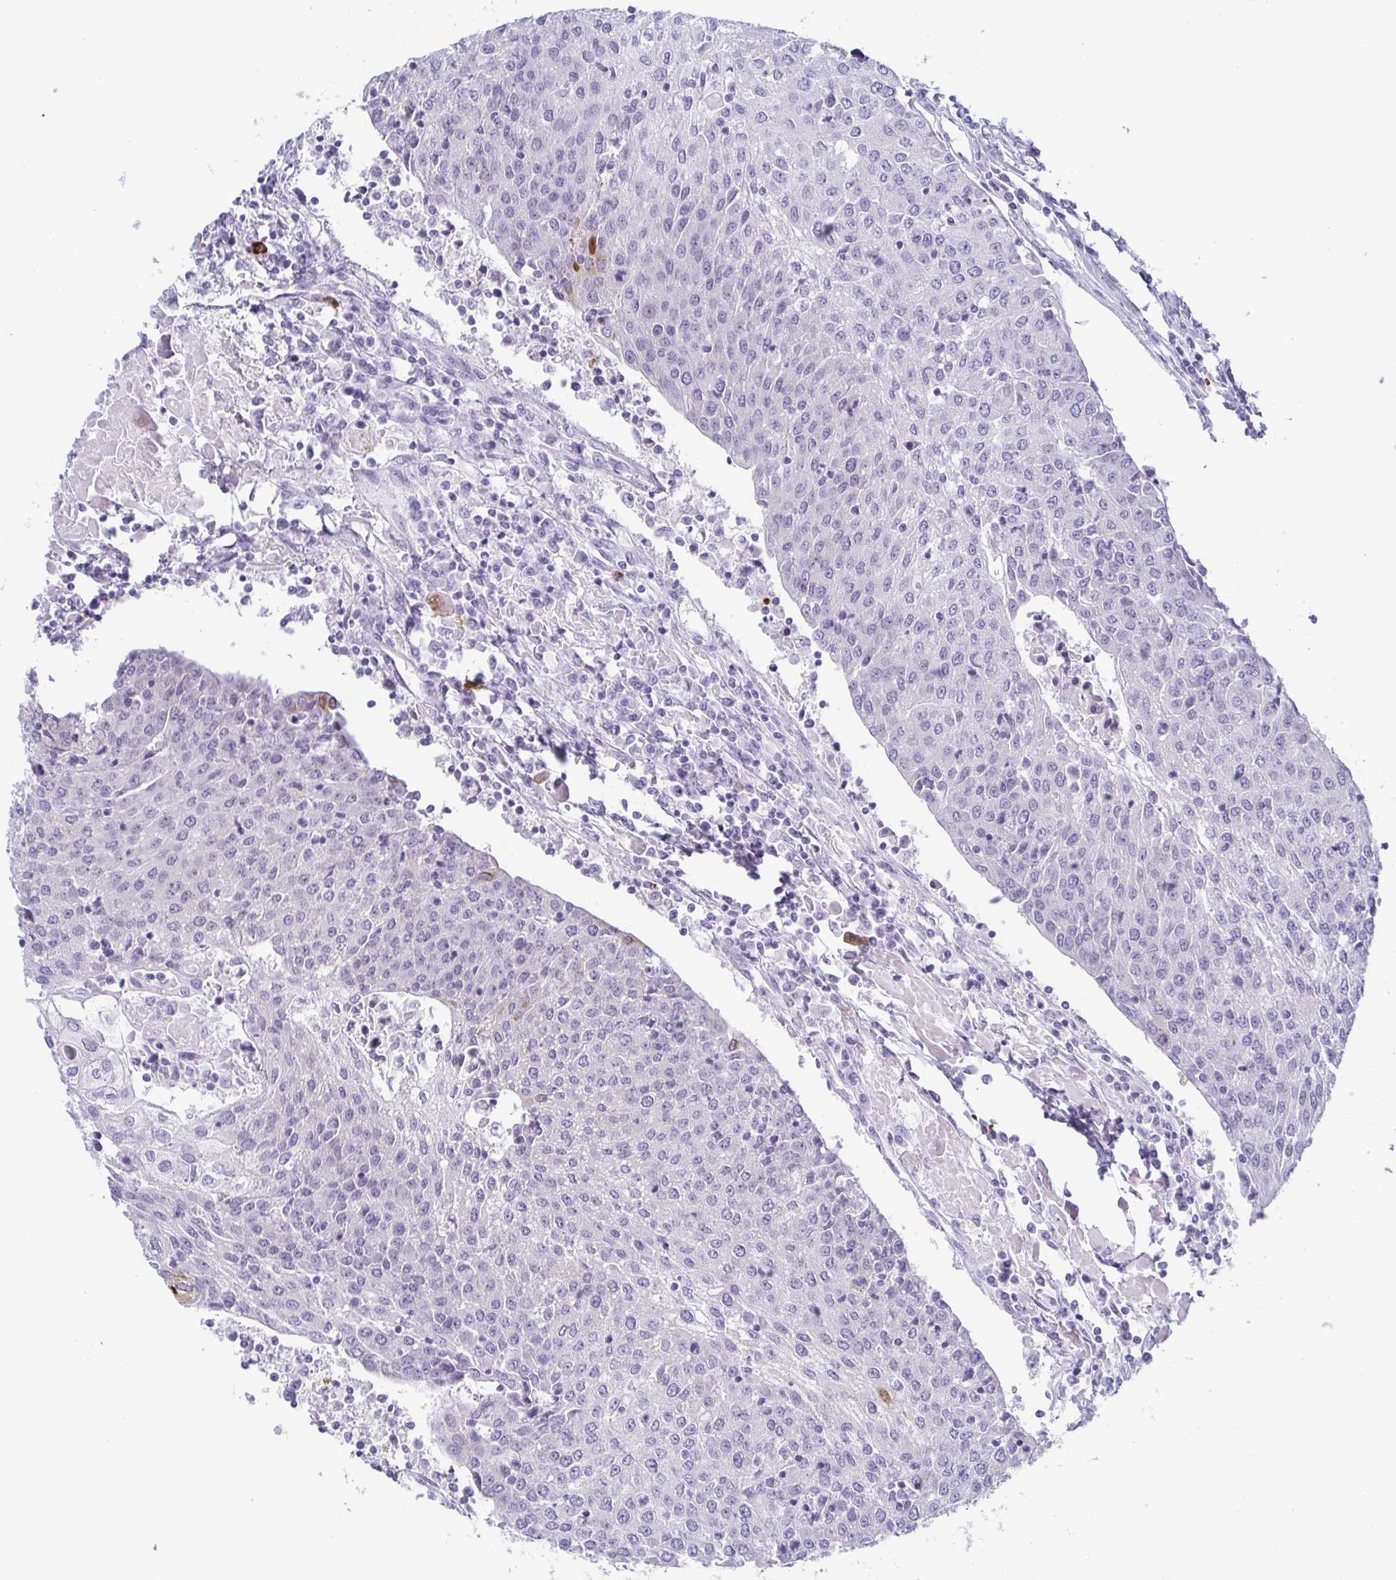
{"staining": {"intensity": "negative", "quantity": "none", "location": "none"}, "tissue": "urothelial cancer", "cell_type": "Tumor cells", "image_type": "cancer", "snomed": [{"axis": "morphology", "description": "Urothelial carcinoma, High grade"}, {"axis": "topography", "description": "Urinary bladder"}], "caption": "This micrograph is of urothelial cancer stained with IHC to label a protein in brown with the nuclei are counter-stained blue. There is no positivity in tumor cells. (Brightfield microscopy of DAB immunohistochemistry (IHC) at high magnification).", "gene": "ZFP64", "patient": {"sex": "female", "age": 85}}